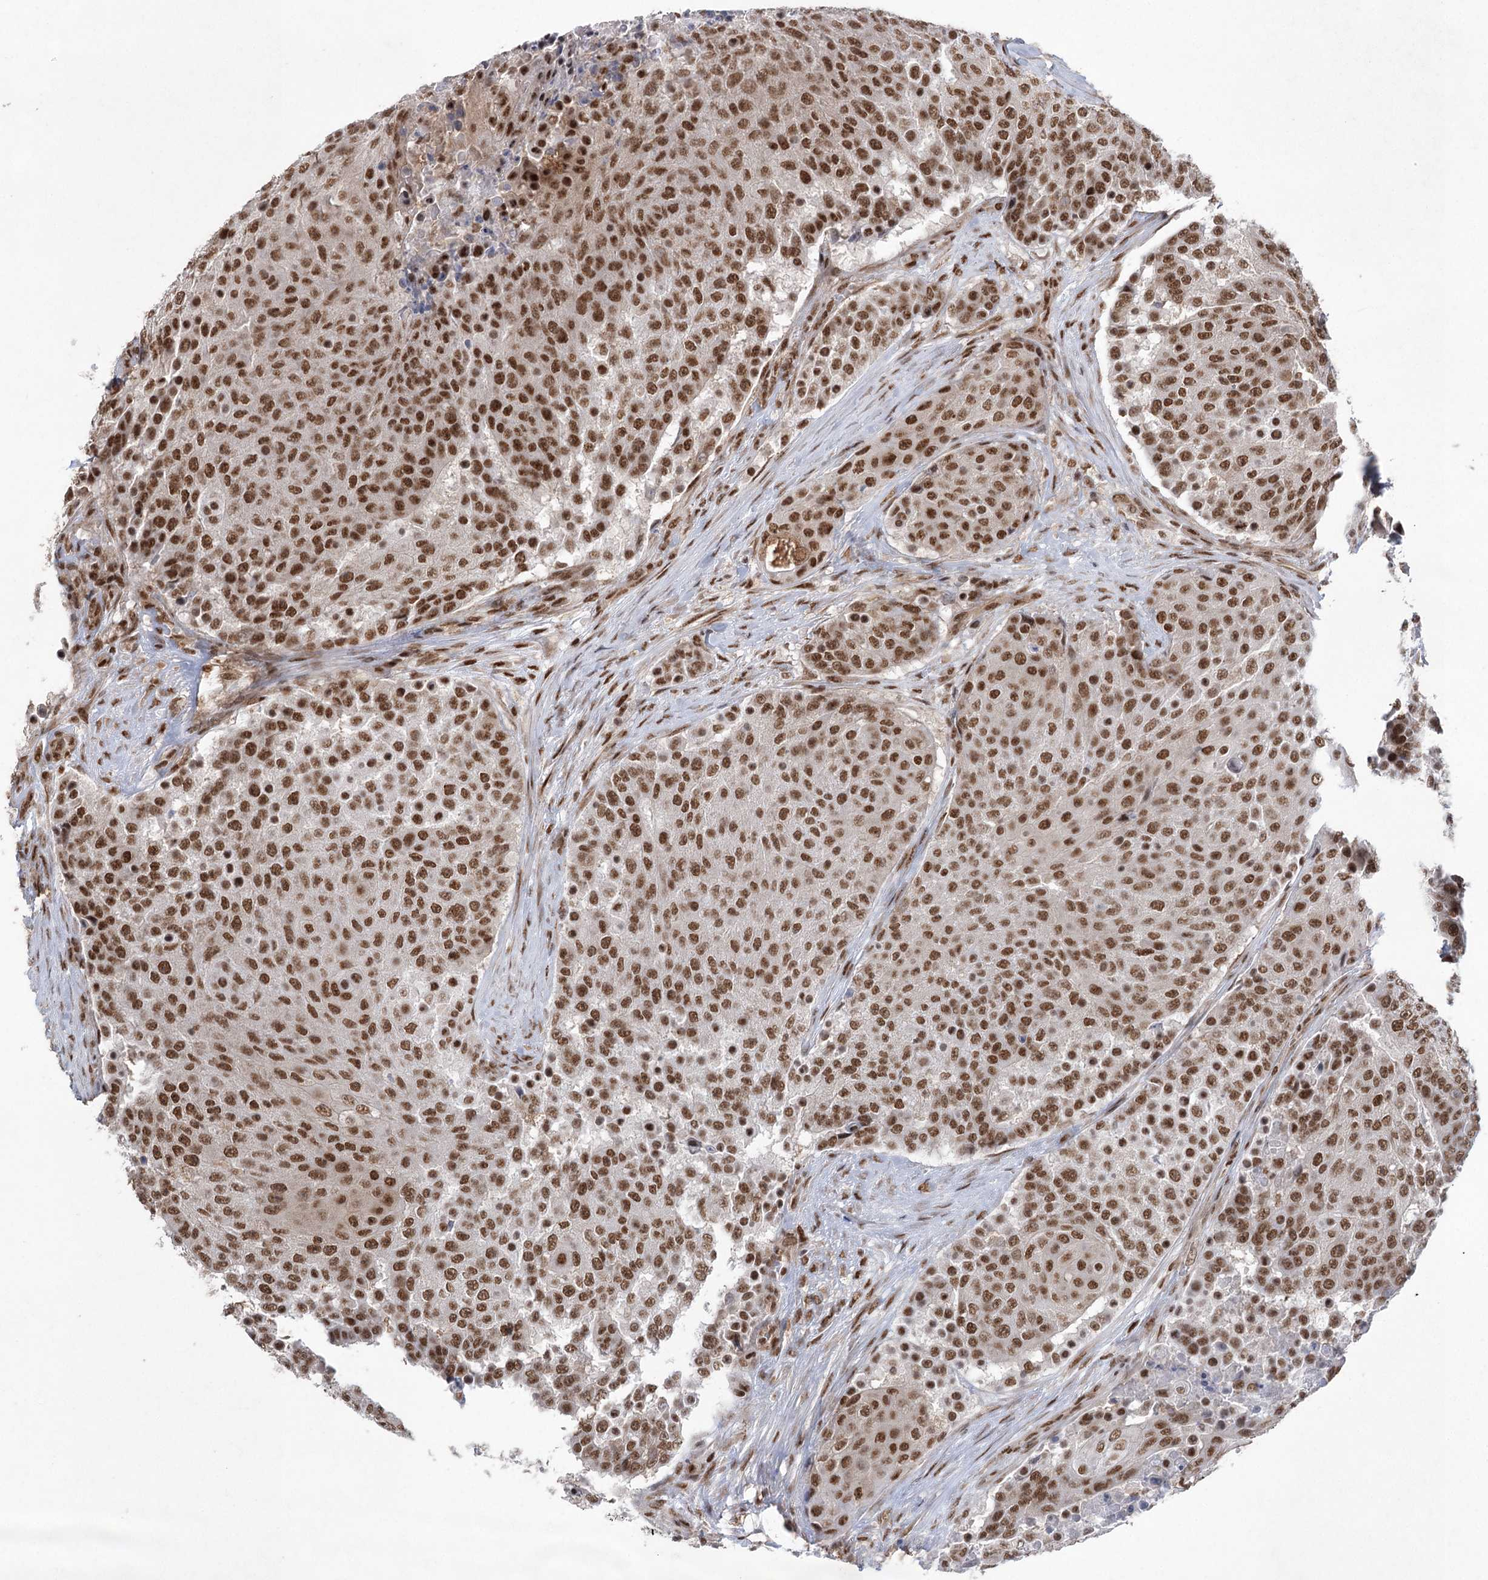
{"staining": {"intensity": "strong", "quantity": ">75%", "location": "nuclear"}, "tissue": "urothelial cancer", "cell_type": "Tumor cells", "image_type": "cancer", "snomed": [{"axis": "morphology", "description": "Urothelial carcinoma, High grade"}, {"axis": "topography", "description": "Urinary bladder"}], "caption": "A histopathology image showing strong nuclear expression in about >75% of tumor cells in high-grade urothelial carcinoma, as visualized by brown immunohistochemical staining.", "gene": "ZCCHC8", "patient": {"sex": "female", "age": 63}}